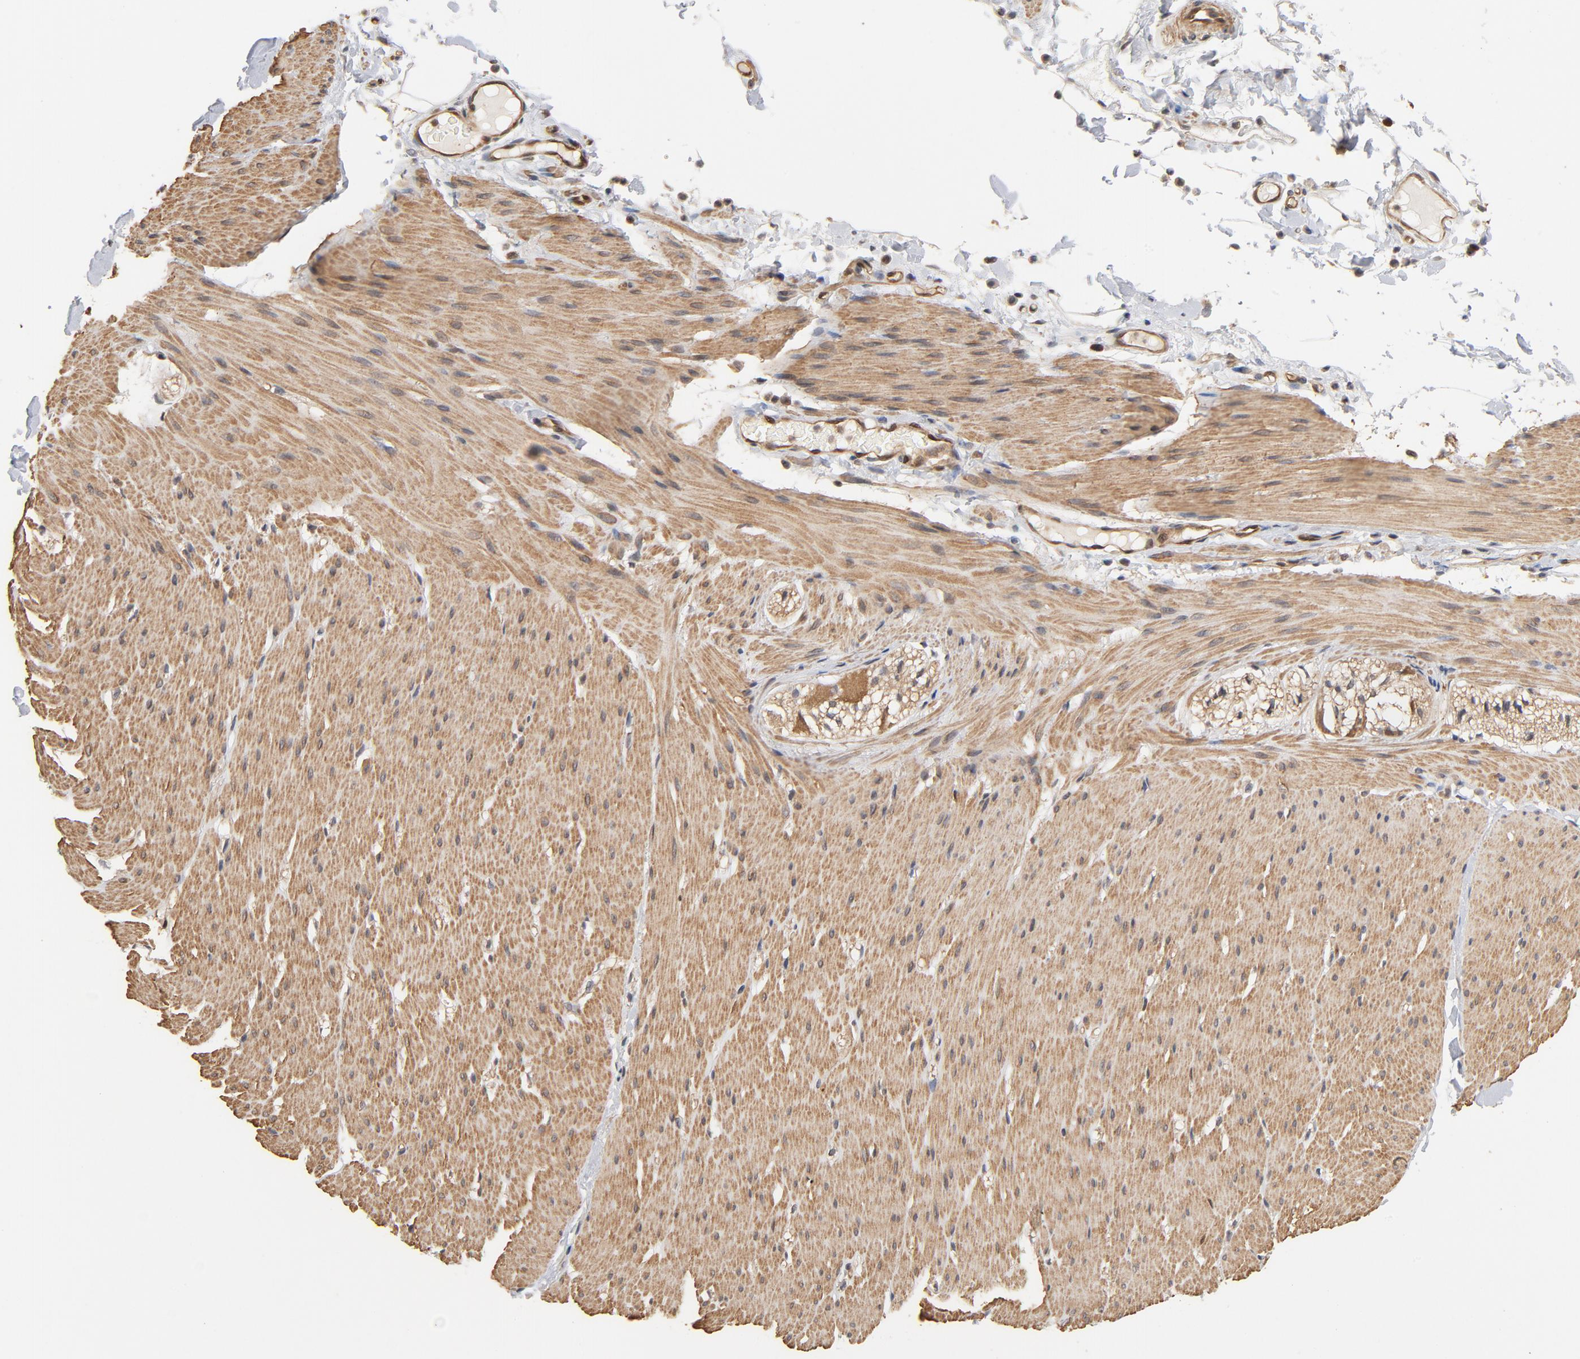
{"staining": {"intensity": "moderate", "quantity": ">75%", "location": "cytoplasmic/membranous"}, "tissue": "smooth muscle", "cell_type": "Smooth muscle cells", "image_type": "normal", "snomed": [{"axis": "morphology", "description": "Normal tissue, NOS"}, {"axis": "topography", "description": "Smooth muscle"}, {"axis": "topography", "description": "Colon"}], "caption": "The micrograph shows staining of unremarkable smooth muscle, revealing moderate cytoplasmic/membranous protein staining (brown color) within smooth muscle cells. The protein is stained brown, and the nuclei are stained in blue (DAB (3,3'-diaminobenzidine) IHC with brightfield microscopy, high magnification).", "gene": "CDC37", "patient": {"sex": "male", "age": 67}}